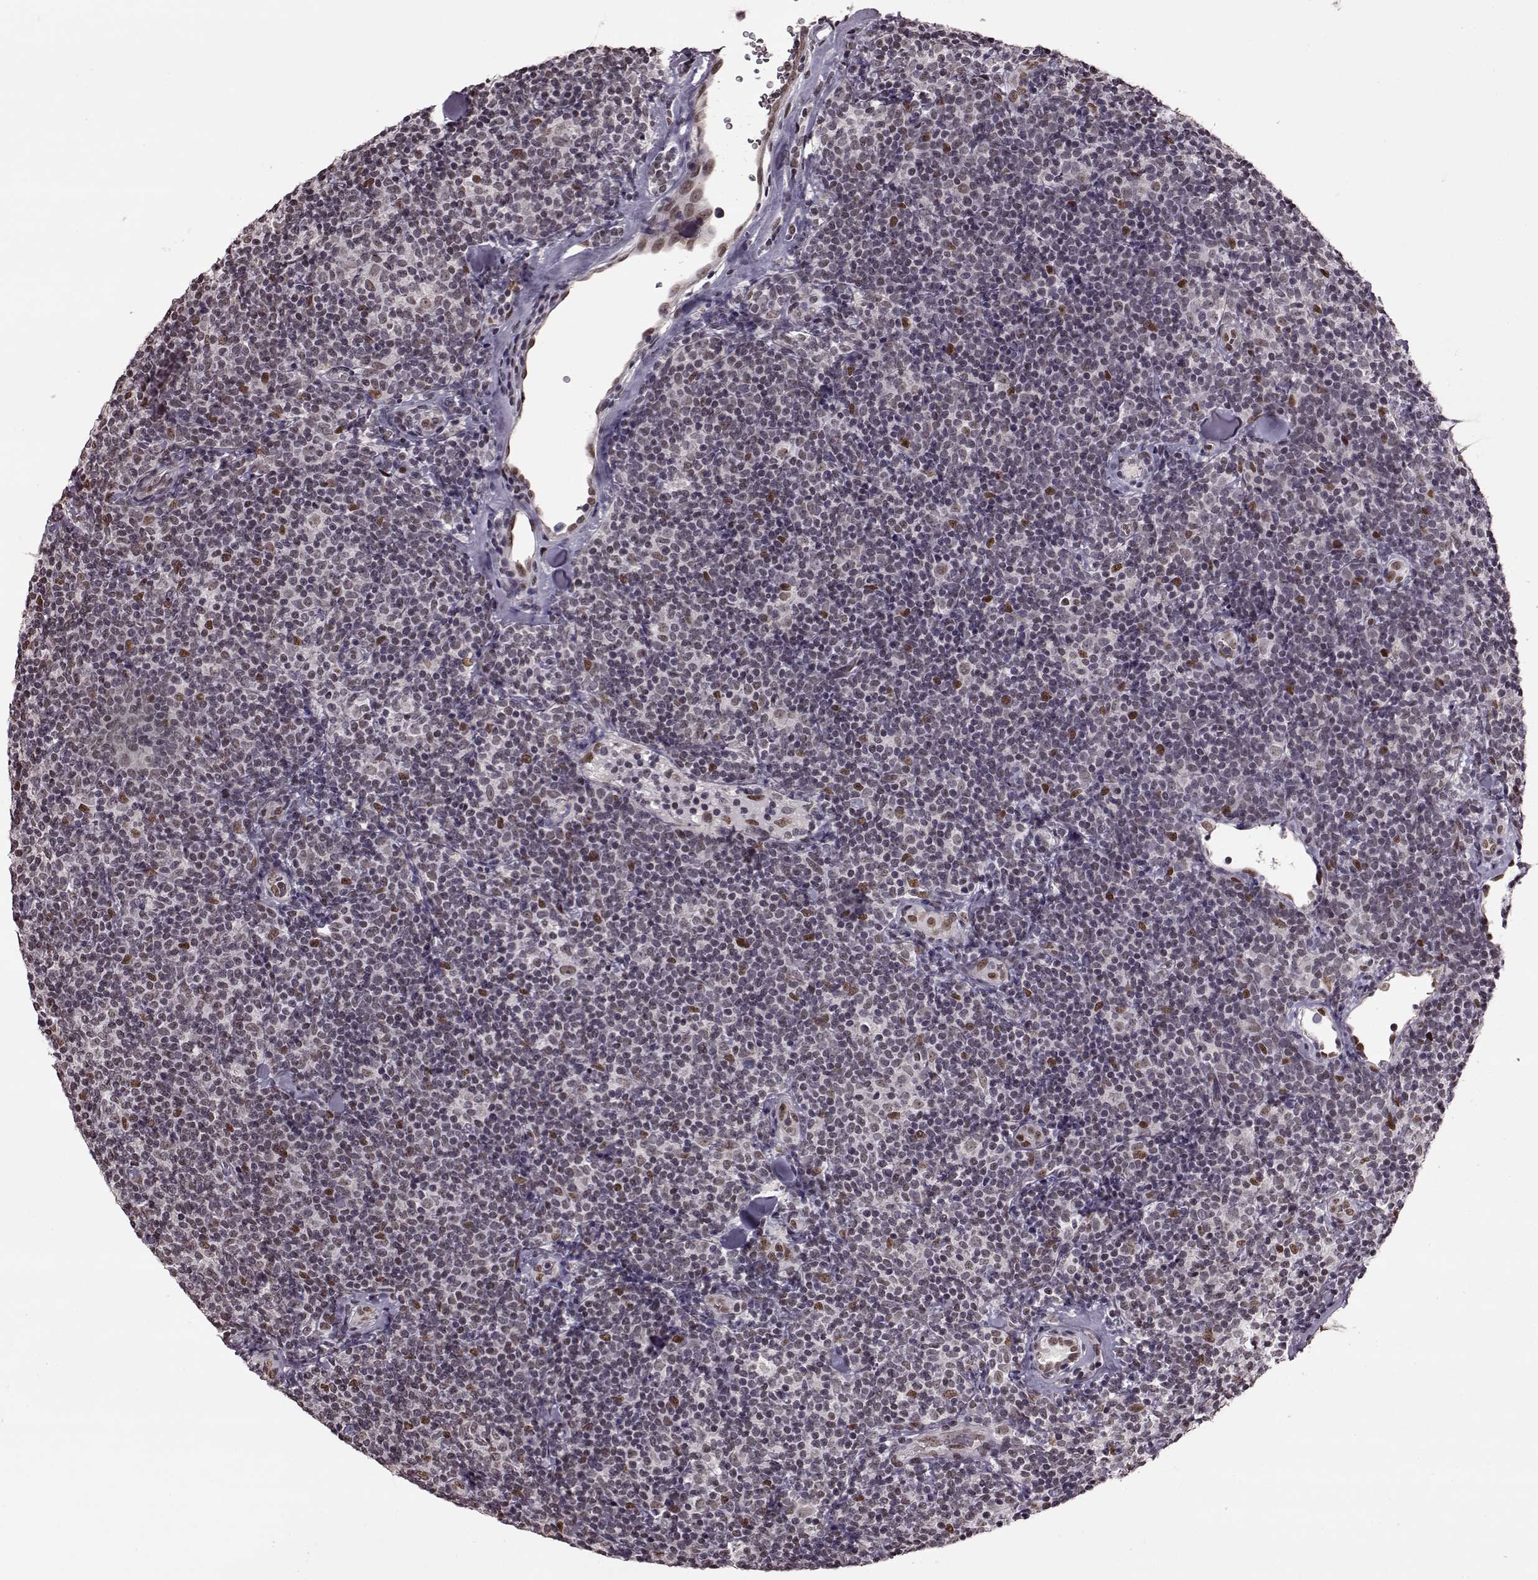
{"staining": {"intensity": "moderate", "quantity": "<25%", "location": "nuclear"}, "tissue": "lymphoma", "cell_type": "Tumor cells", "image_type": "cancer", "snomed": [{"axis": "morphology", "description": "Malignant lymphoma, non-Hodgkin's type, Low grade"}, {"axis": "topography", "description": "Lymph node"}], "caption": "A low amount of moderate nuclear expression is appreciated in about <25% of tumor cells in low-grade malignant lymphoma, non-Hodgkin's type tissue.", "gene": "FTO", "patient": {"sex": "female", "age": 56}}